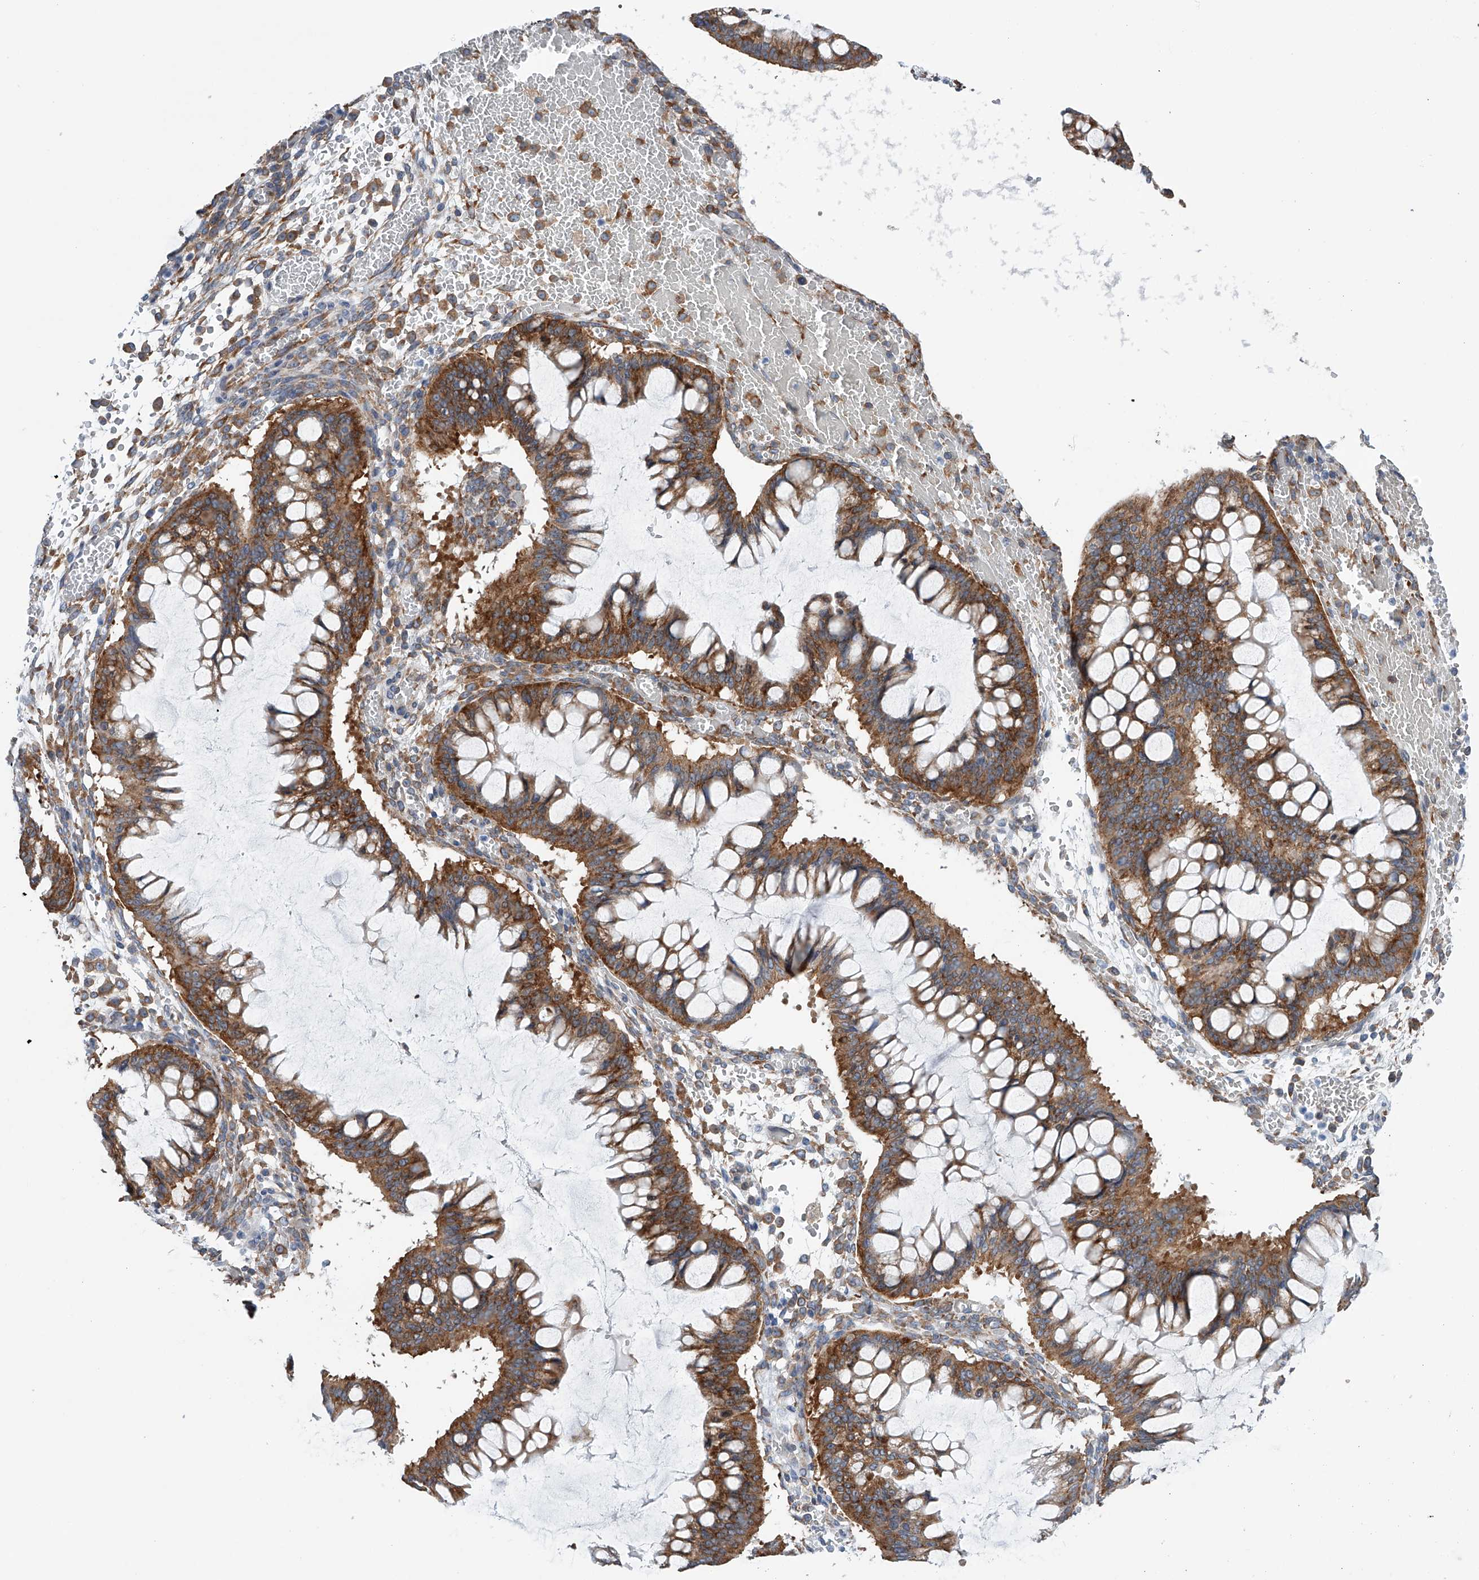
{"staining": {"intensity": "moderate", "quantity": "25%-75%", "location": "cytoplasmic/membranous"}, "tissue": "ovarian cancer", "cell_type": "Tumor cells", "image_type": "cancer", "snomed": [{"axis": "morphology", "description": "Cystadenocarcinoma, mucinous, NOS"}, {"axis": "topography", "description": "Ovary"}], "caption": "IHC (DAB) staining of ovarian cancer exhibits moderate cytoplasmic/membranous protein staining in approximately 25%-75% of tumor cells. Using DAB (3,3'-diaminobenzidine) (brown) and hematoxylin (blue) stains, captured at high magnification using brightfield microscopy.", "gene": "RPL26L1", "patient": {"sex": "female", "age": 73}}